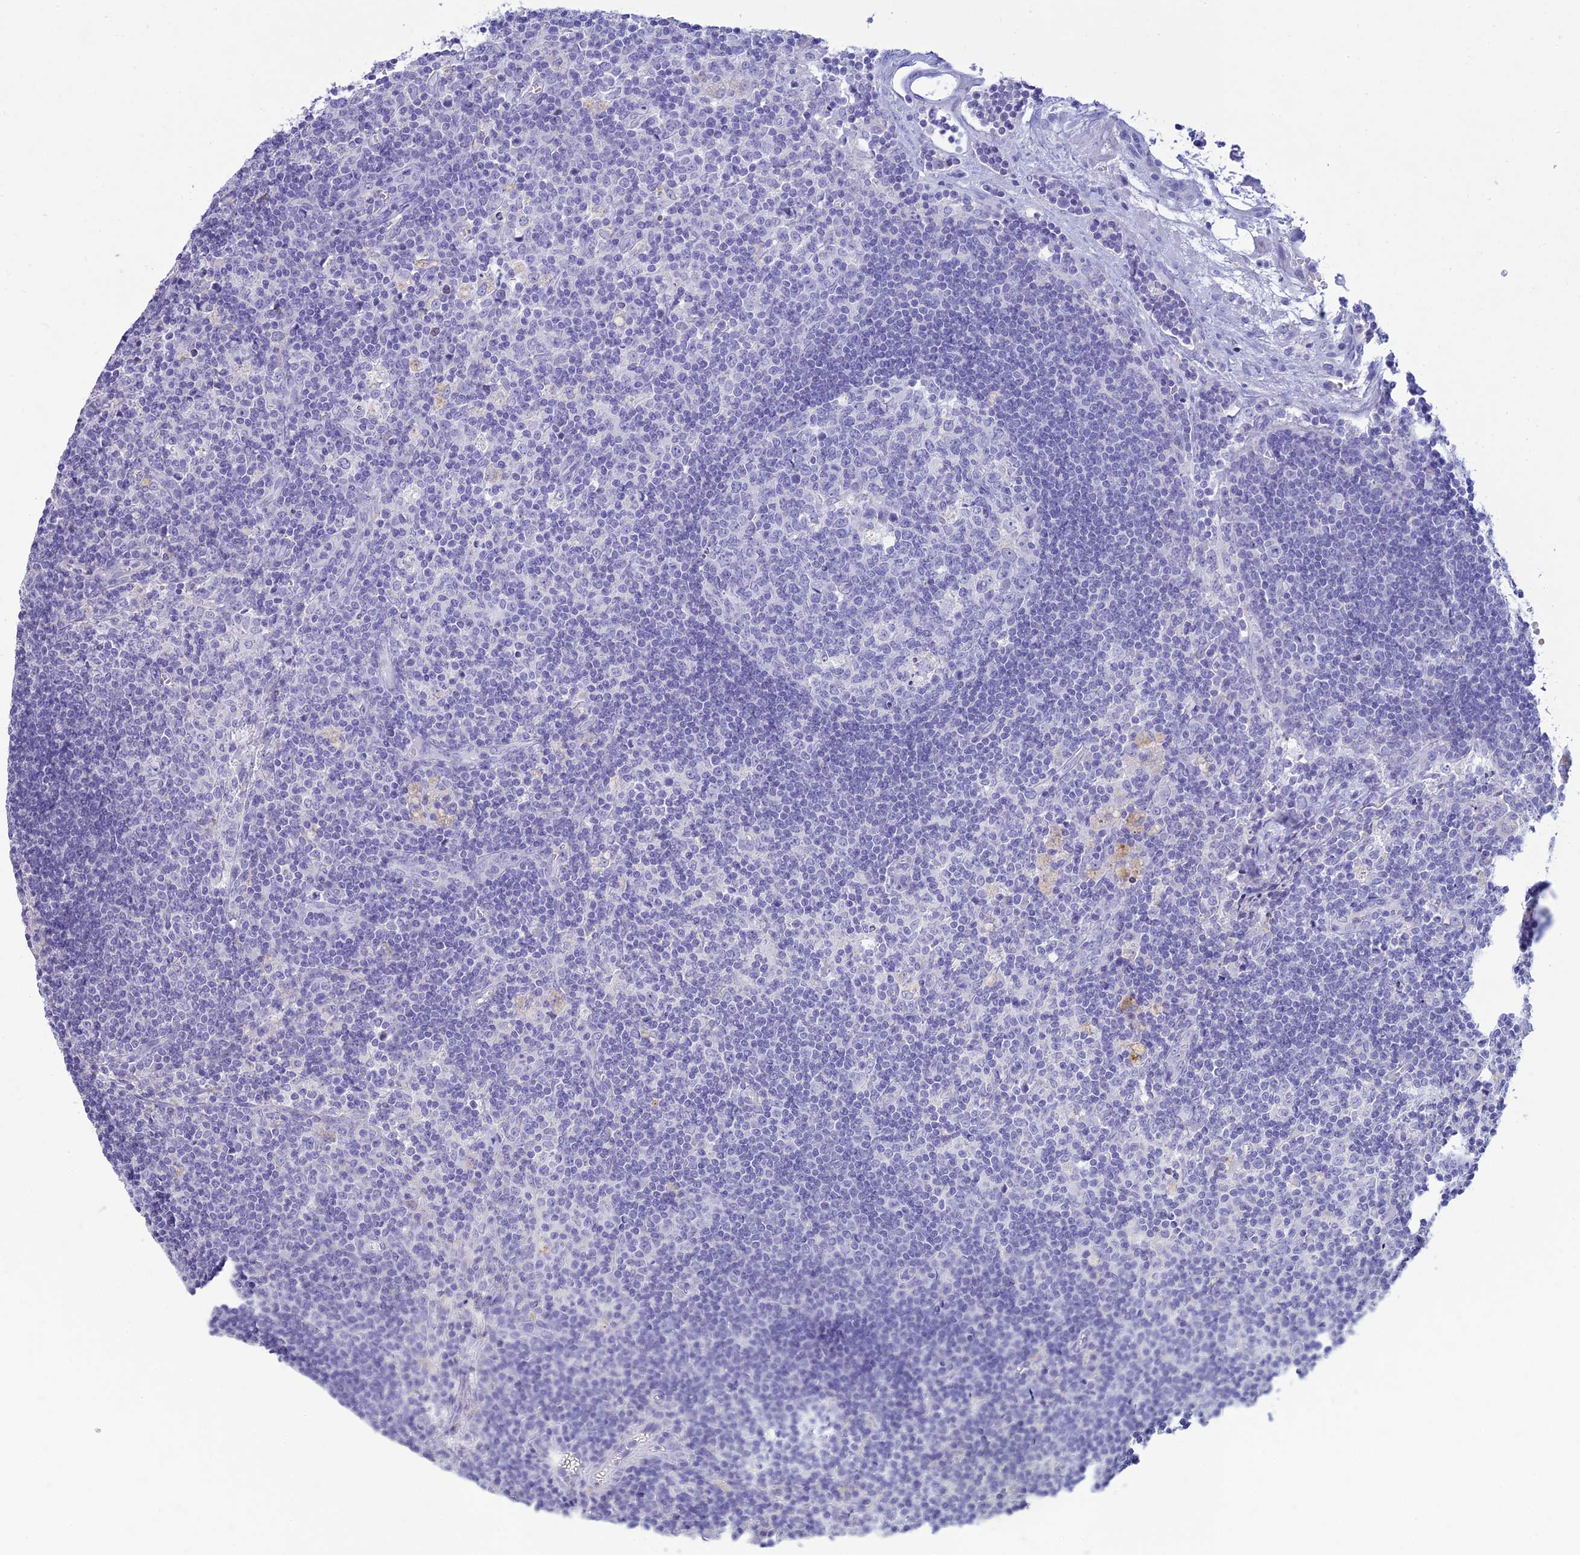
{"staining": {"intensity": "negative", "quantity": "none", "location": "none"}, "tissue": "lymph node", "cell_type": "Germinal center cells", "image_type": "normal", "snomed": [{"axis": "morphology", "description": "Normal tissue, NOS"}, {"axis": "topography", "description": "Lymph node"}], "caption": "DAB immunohistochemical staining of normal lymph node reveals no significant positivity in germinal center cells.", "gene": "MAL2", "patient": {"sex": "male", "age": 58}}